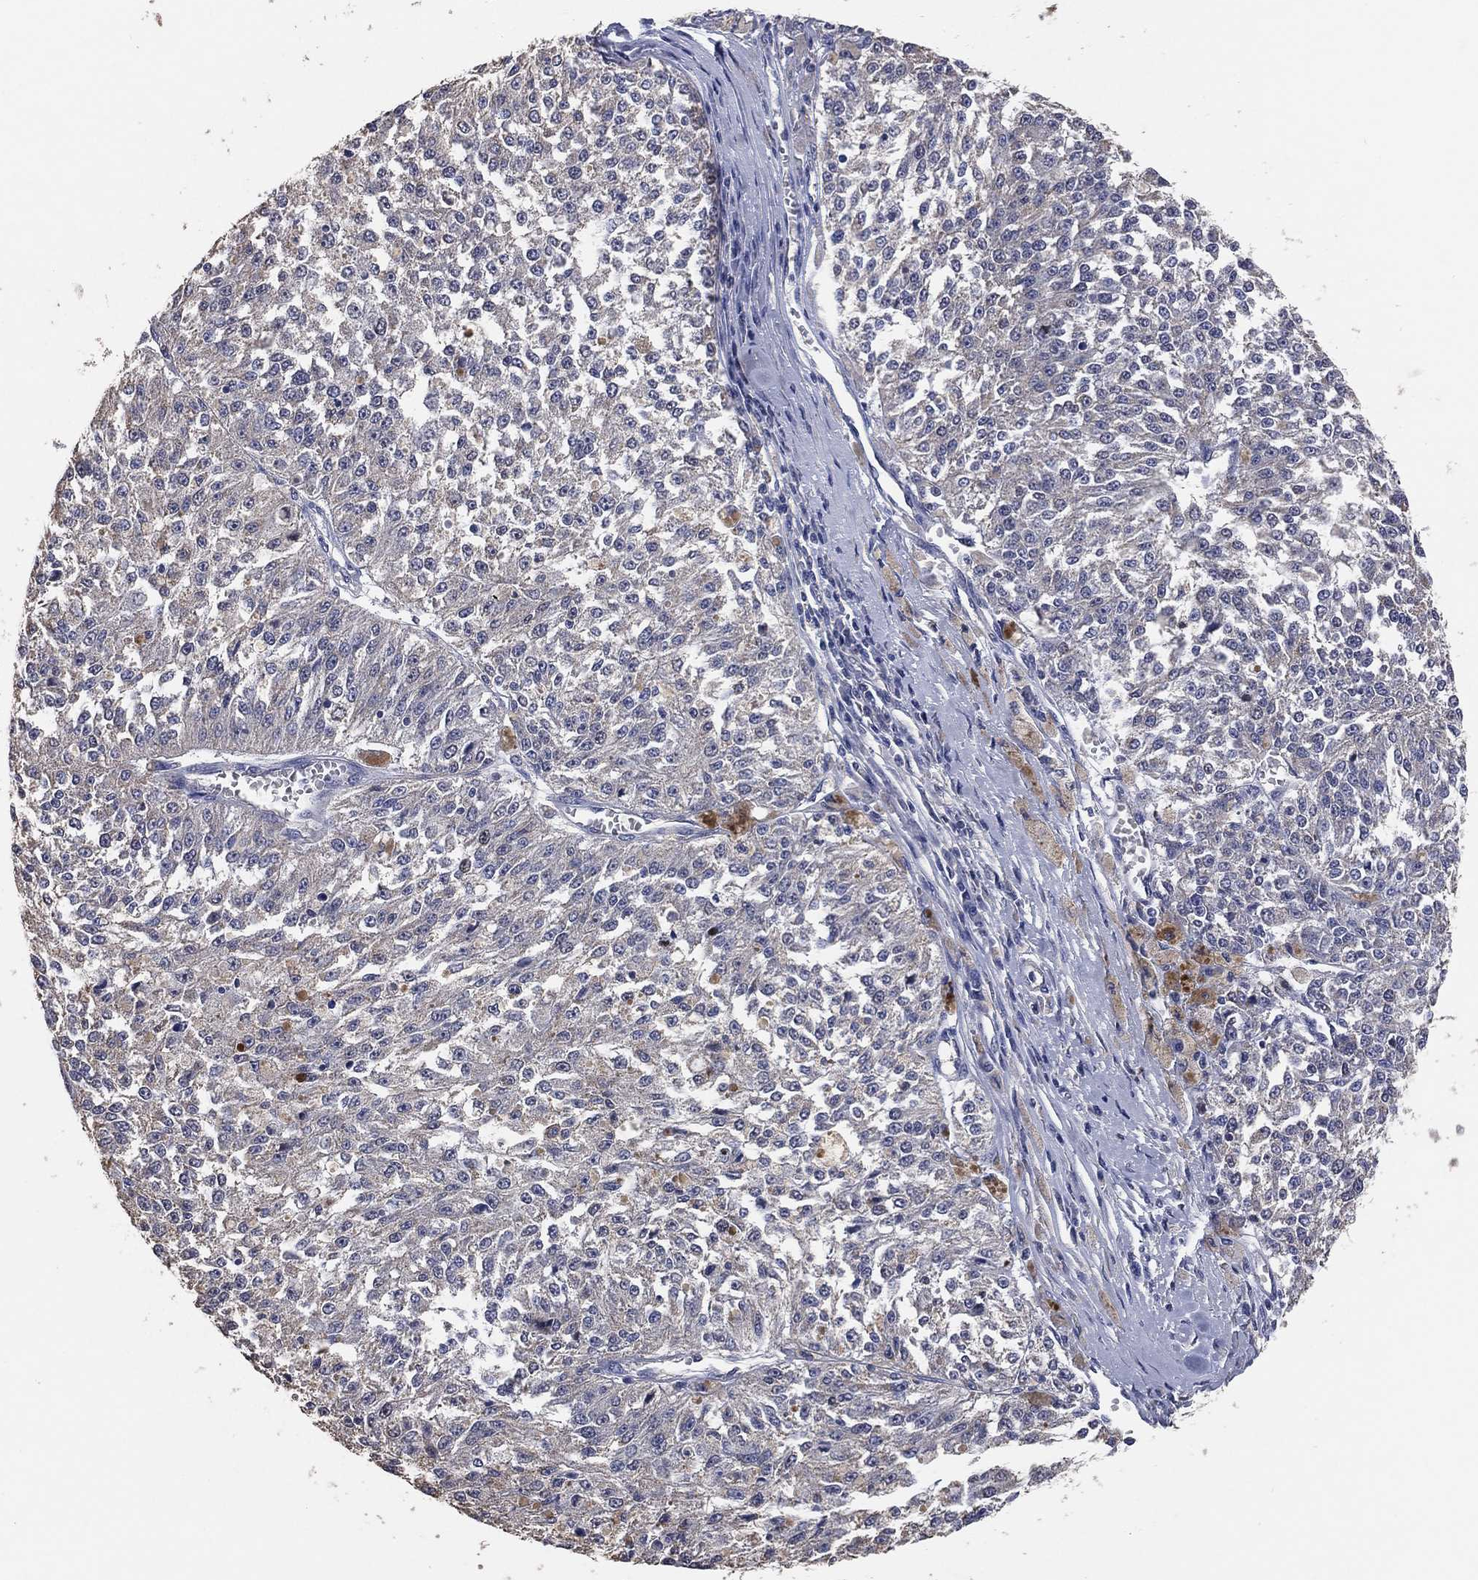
{"staining": {"intensity": "negative", "quantity": "none", "location": "none"}, "tissue": "melanoma", "cell_type": "Tumor cells", "image_type": "cancer", "snomed": [{"axis": "morphology", "description": "Malignant melanoma, Metastatic site"}, {"axis": "topography", "description": "Lymph node"}], "caption": "An immunohistochemistry photomicrograph of malignant melanoma (metastatic site) is shown. There is no staining in tumor cells of malignant melanoma (metastatic site).", "gene": "KLK5", "patient": {"sex": "female", "age": 64}}